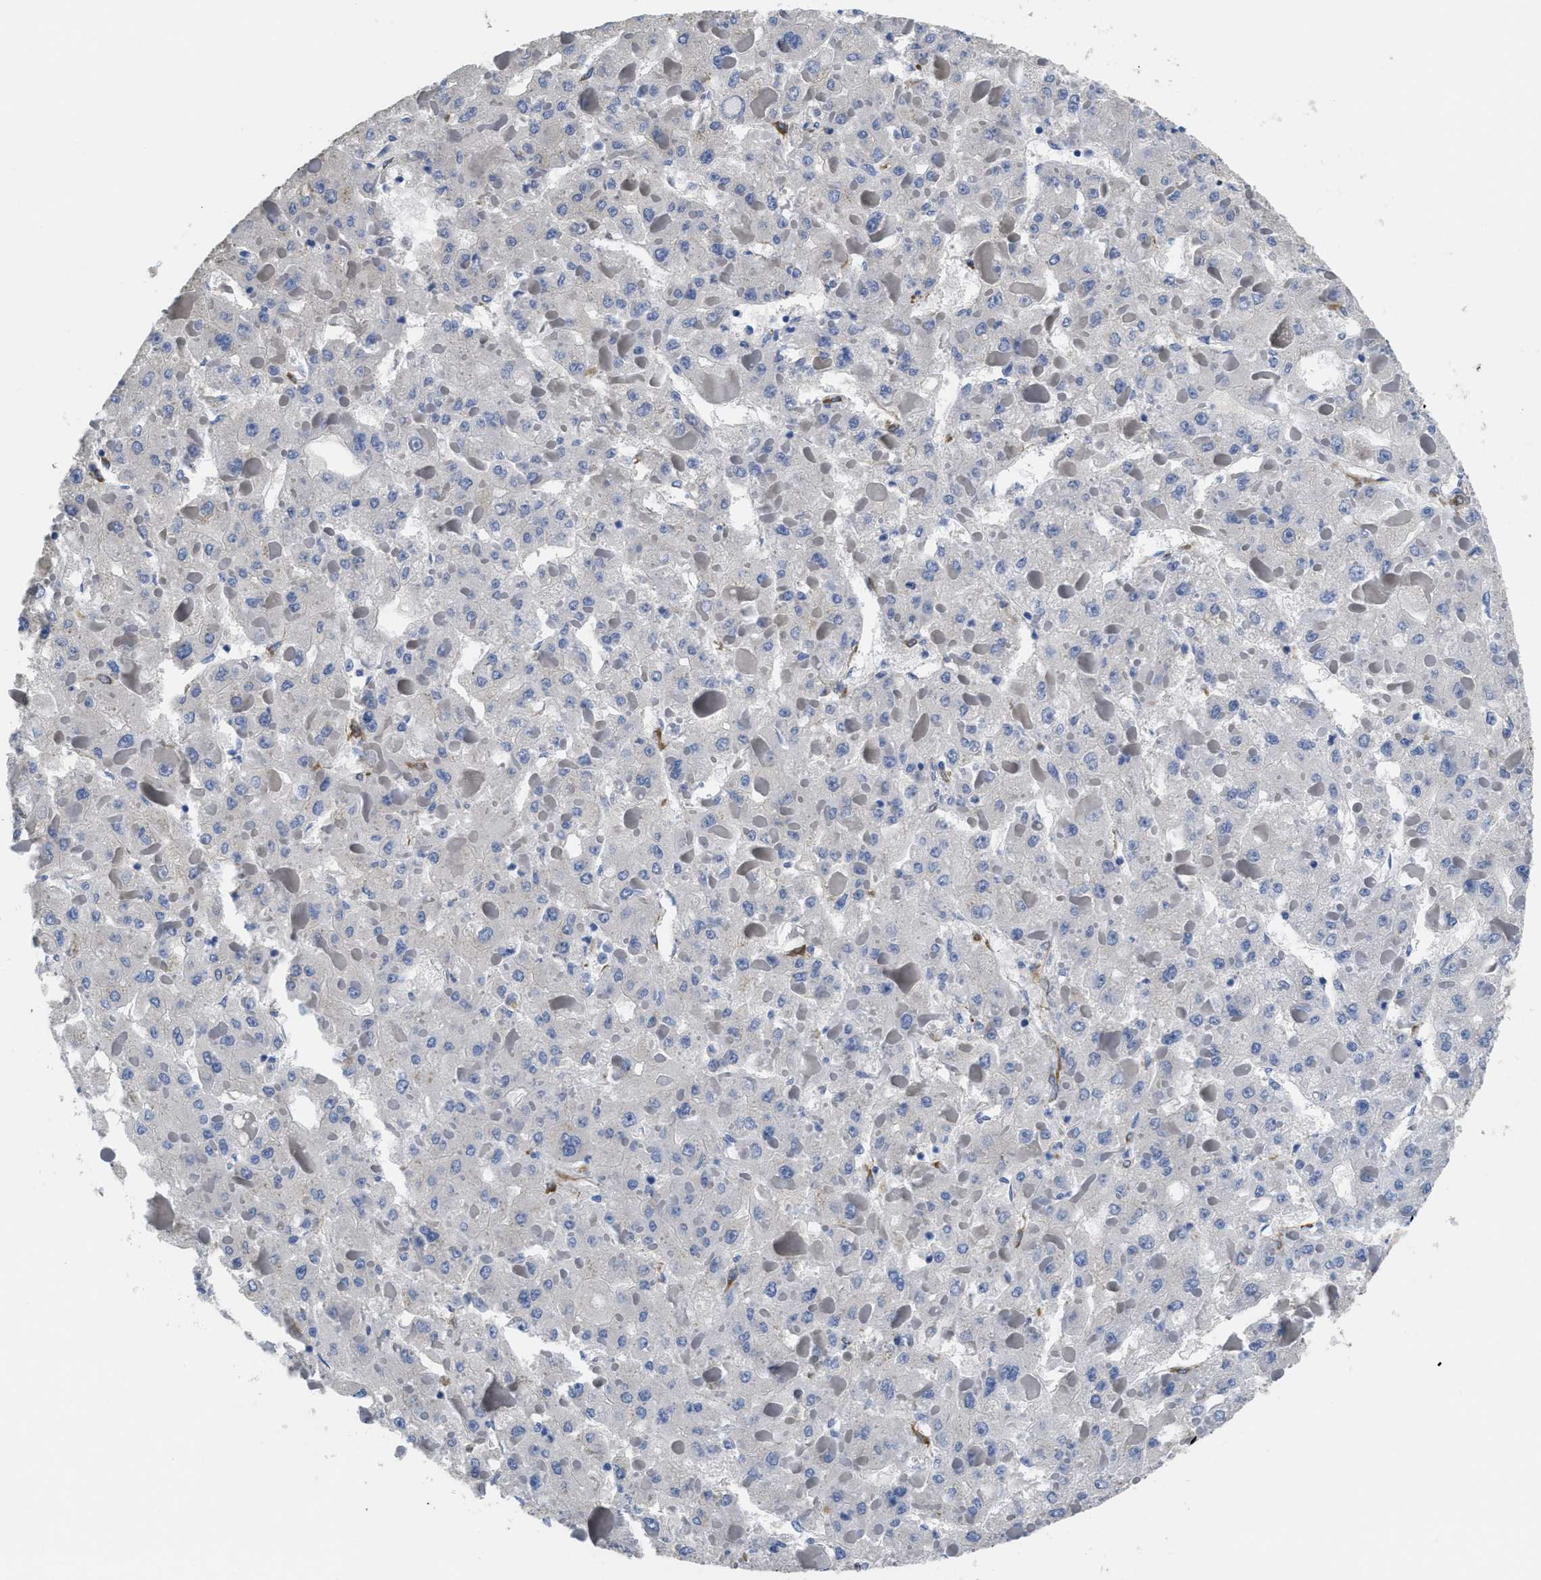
{"staining": {"intensity": "negative", "quantity": "none", "location": "none"}, "tissue": "liver cancer", "cell_type": "Tumor cells", "image_type": "cancer", "snomed": [{"axis": "morphology", "description": "Carcinoma, Hepatocellular, NOS"}, {"axis": "topography", "description": "Liver"}], "caption": "Immunohistochemistry photomicrograph of neoplastic tissue: human liver cancer (hepatocellular carcinoma) stained with DAB (3,3'-diaminobenzidine) displays no significant protein positivity in tumor cells. (Immunohistochemistry, brightfield microscopy, high magnification).", "gene": "SQLE", "patient": {"sex": "female", "age": 73}}